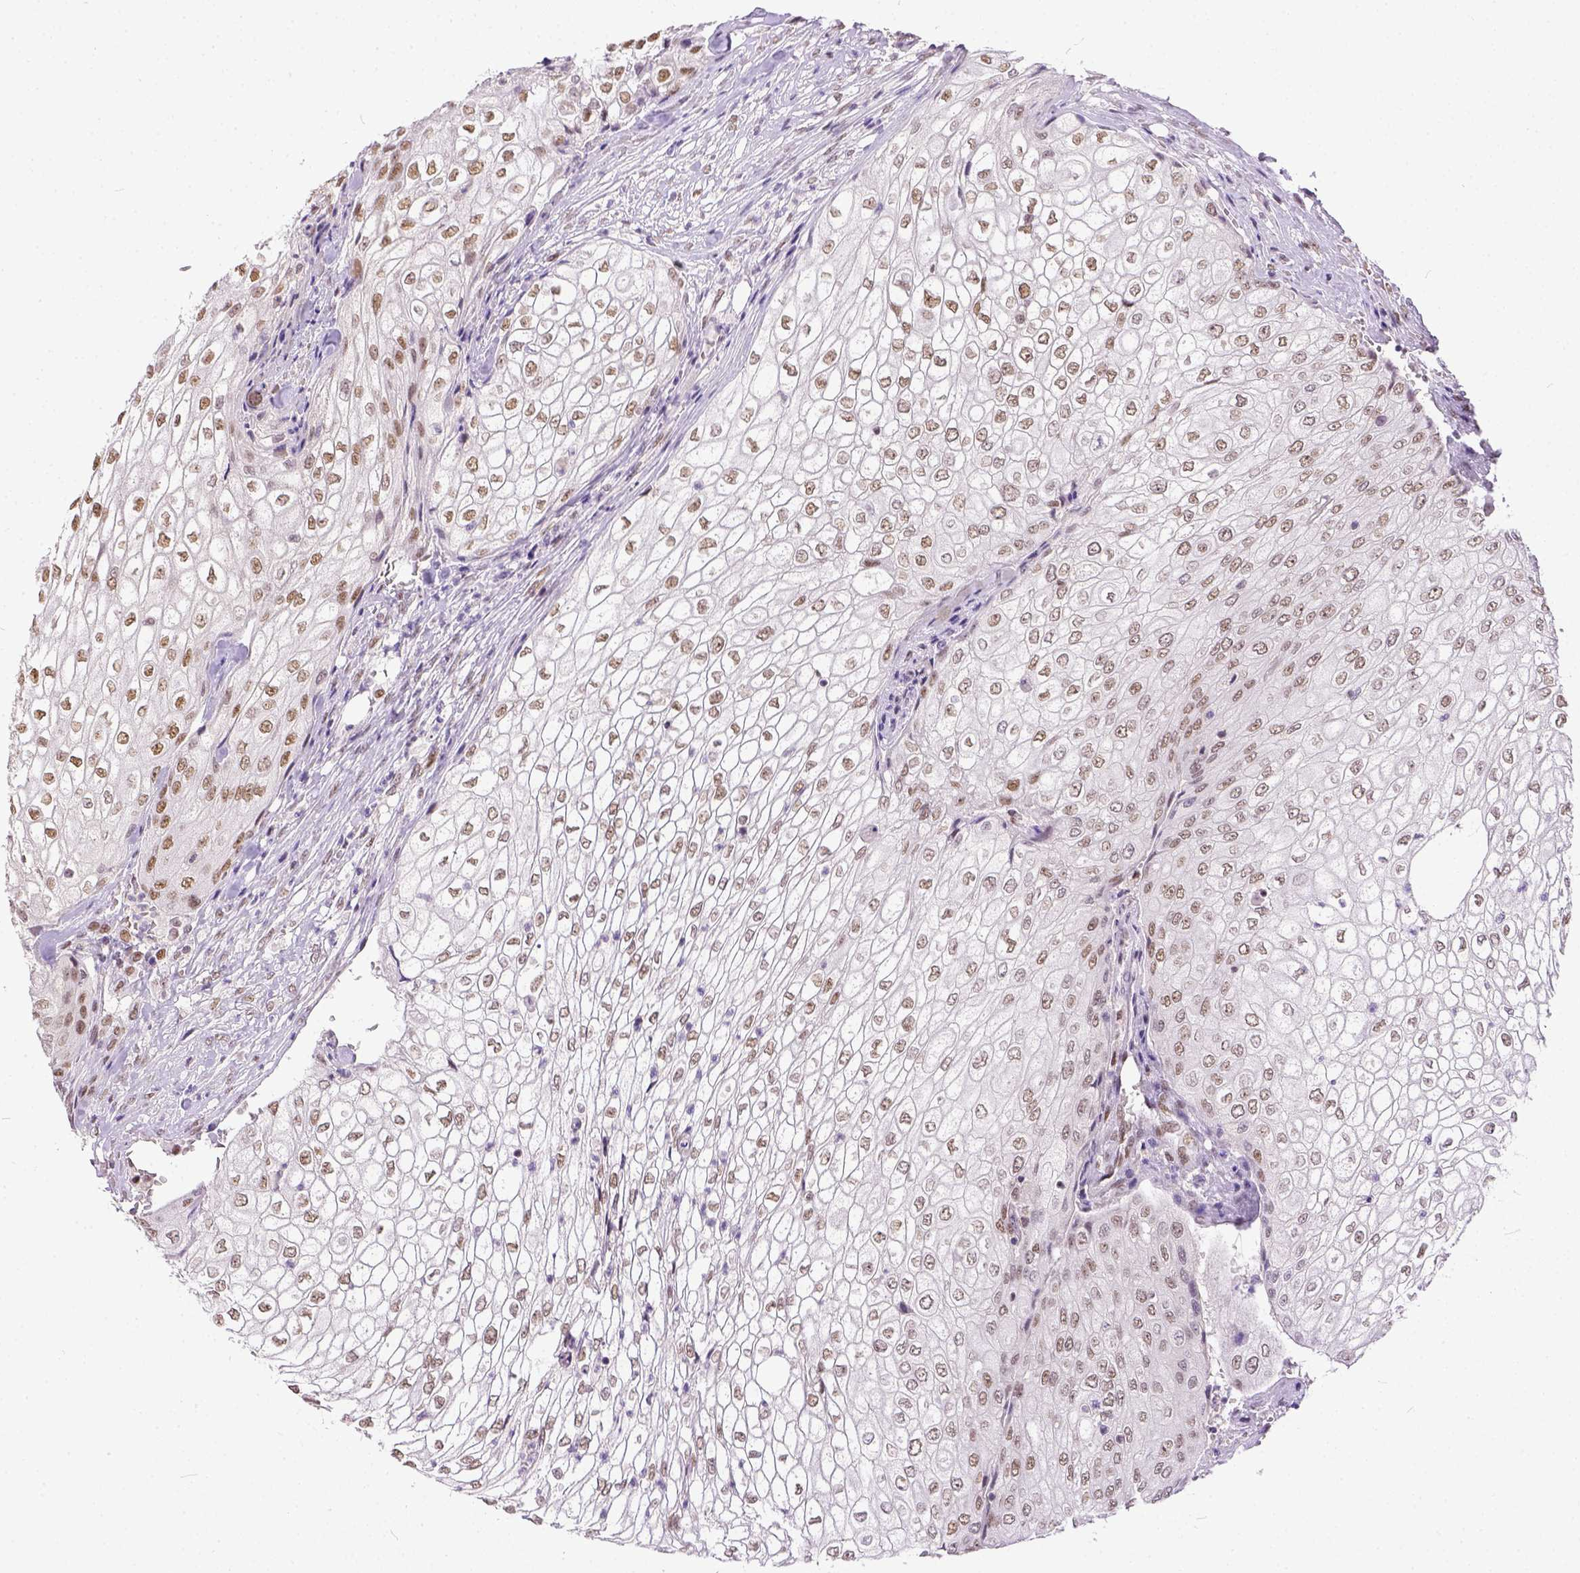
{"staining": {"intensity": "weak", "quantity": ">75%", "location": "nuclear"}, "tissue": "urothelial cancer", "cell_type": "Tumor cells", "image_type": "cancer", "snomed": [{"axis": "morphology", "description": "Urothelial carcinoma, High grade"}, {"axis": "topography", "description": "Urinary bladder"}], "caption": "Urothelial cancer stained for a protein shows weak nuclear positivity in tumor cells. (brown staining indicates protein expression, while blue staining denotes nuclei).", "gene": "ERCC1", "patient": {"sex": "male", "age": 62}}